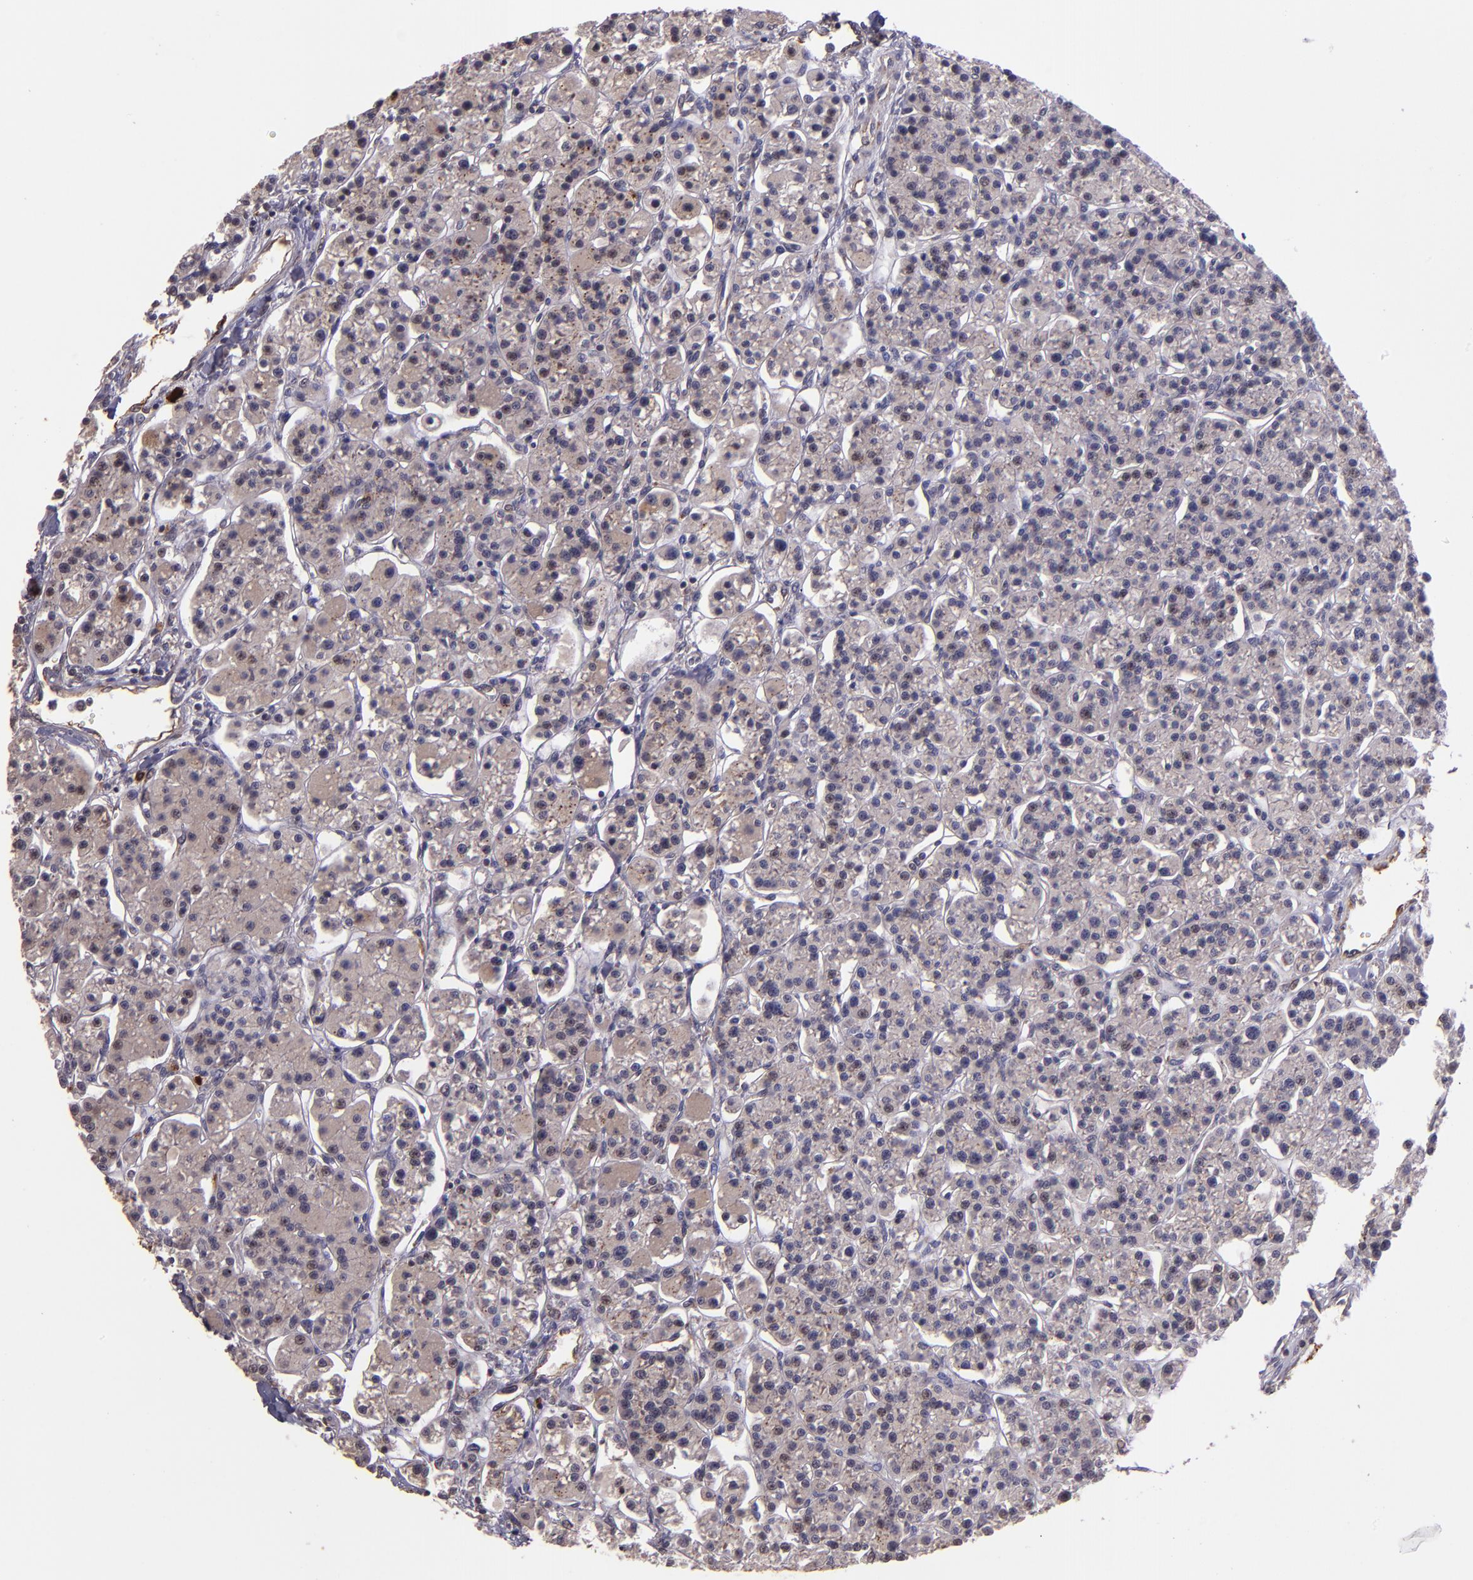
{"staining": {"intensity": "weak", "quantity": ">75%", "location": "cytoplasmic/membranous"}, "tissue": "parathyroid gland", "cell_type": "Glandular cells", "image_type": "normal", "snomed": [{"axis": "morphology", "description": "Normal tissue, NOS"}, {"axis": "topography", "description": "Parathyroid gland"}], "caption": "A brown stain labels weak cytoplasmic/membranous staining of a protein in glandular cells of normal parathyroid gland. (brown staining indicates protein expression, while blue staining denotes nuclei).", "gene": "TAF7L", "patient": {"sex": "female", "age": 58}}